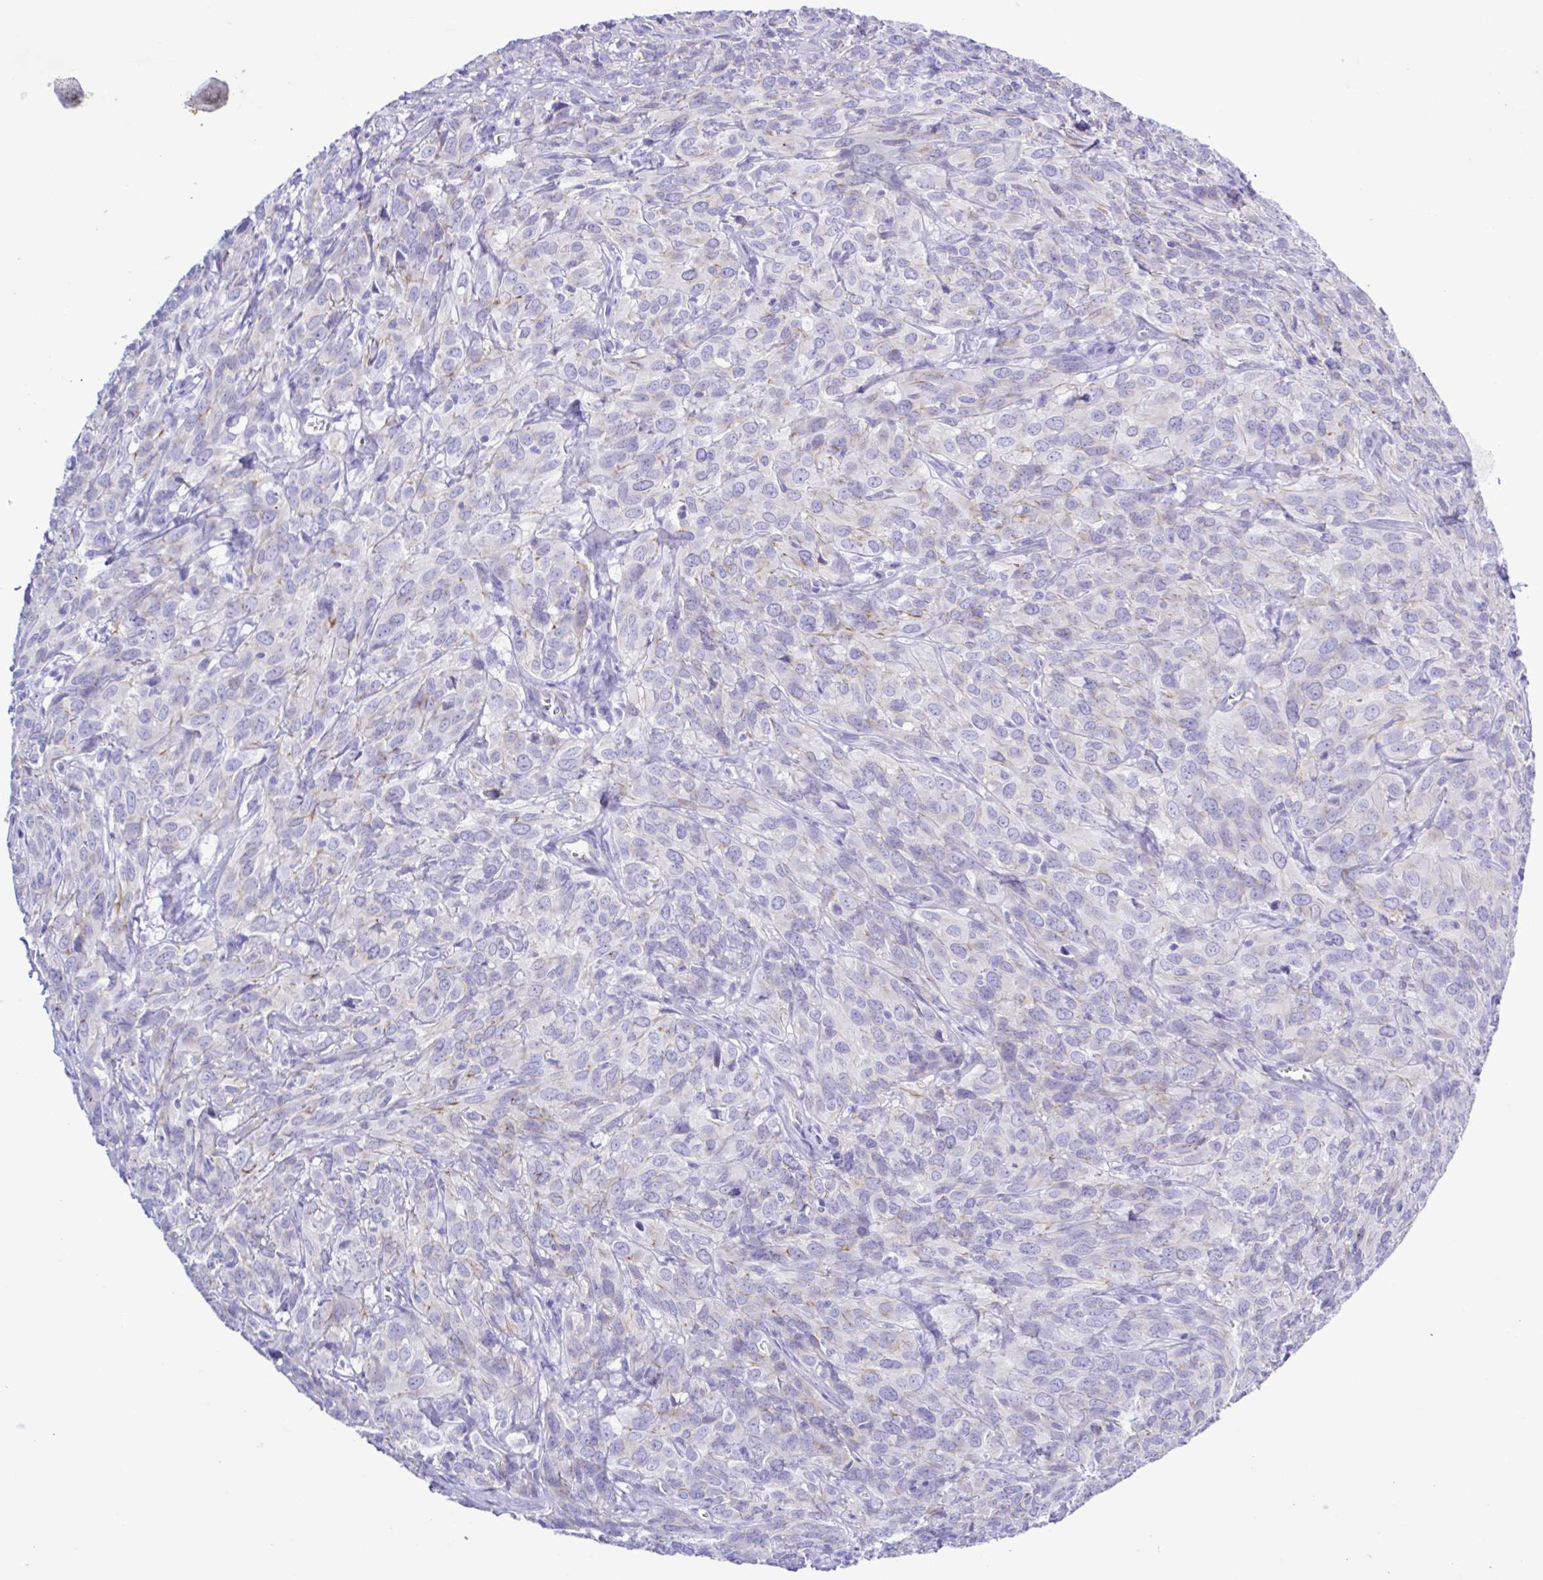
{"staining": {"intensity": "negative", "quantity": "none", "location": "none"}, "tissue": "cervical cancer", "cell_type": "Tumor cells", "image_type": "cancer", "snomed": [{"axis": "morphology", "description": "Squamous cell carcinoma, NOS"}, {"axis": "topography", "description": "Cervix"}], "caption": "IHC micrograph of neoplastic tissue: cervical cancer (squamous cell carcinoma) stained with DAB demonstrates no significant protein expression in tumor cells.", "gene": "CYP11A1", "patient": {"sex": "female", "age": 51}}